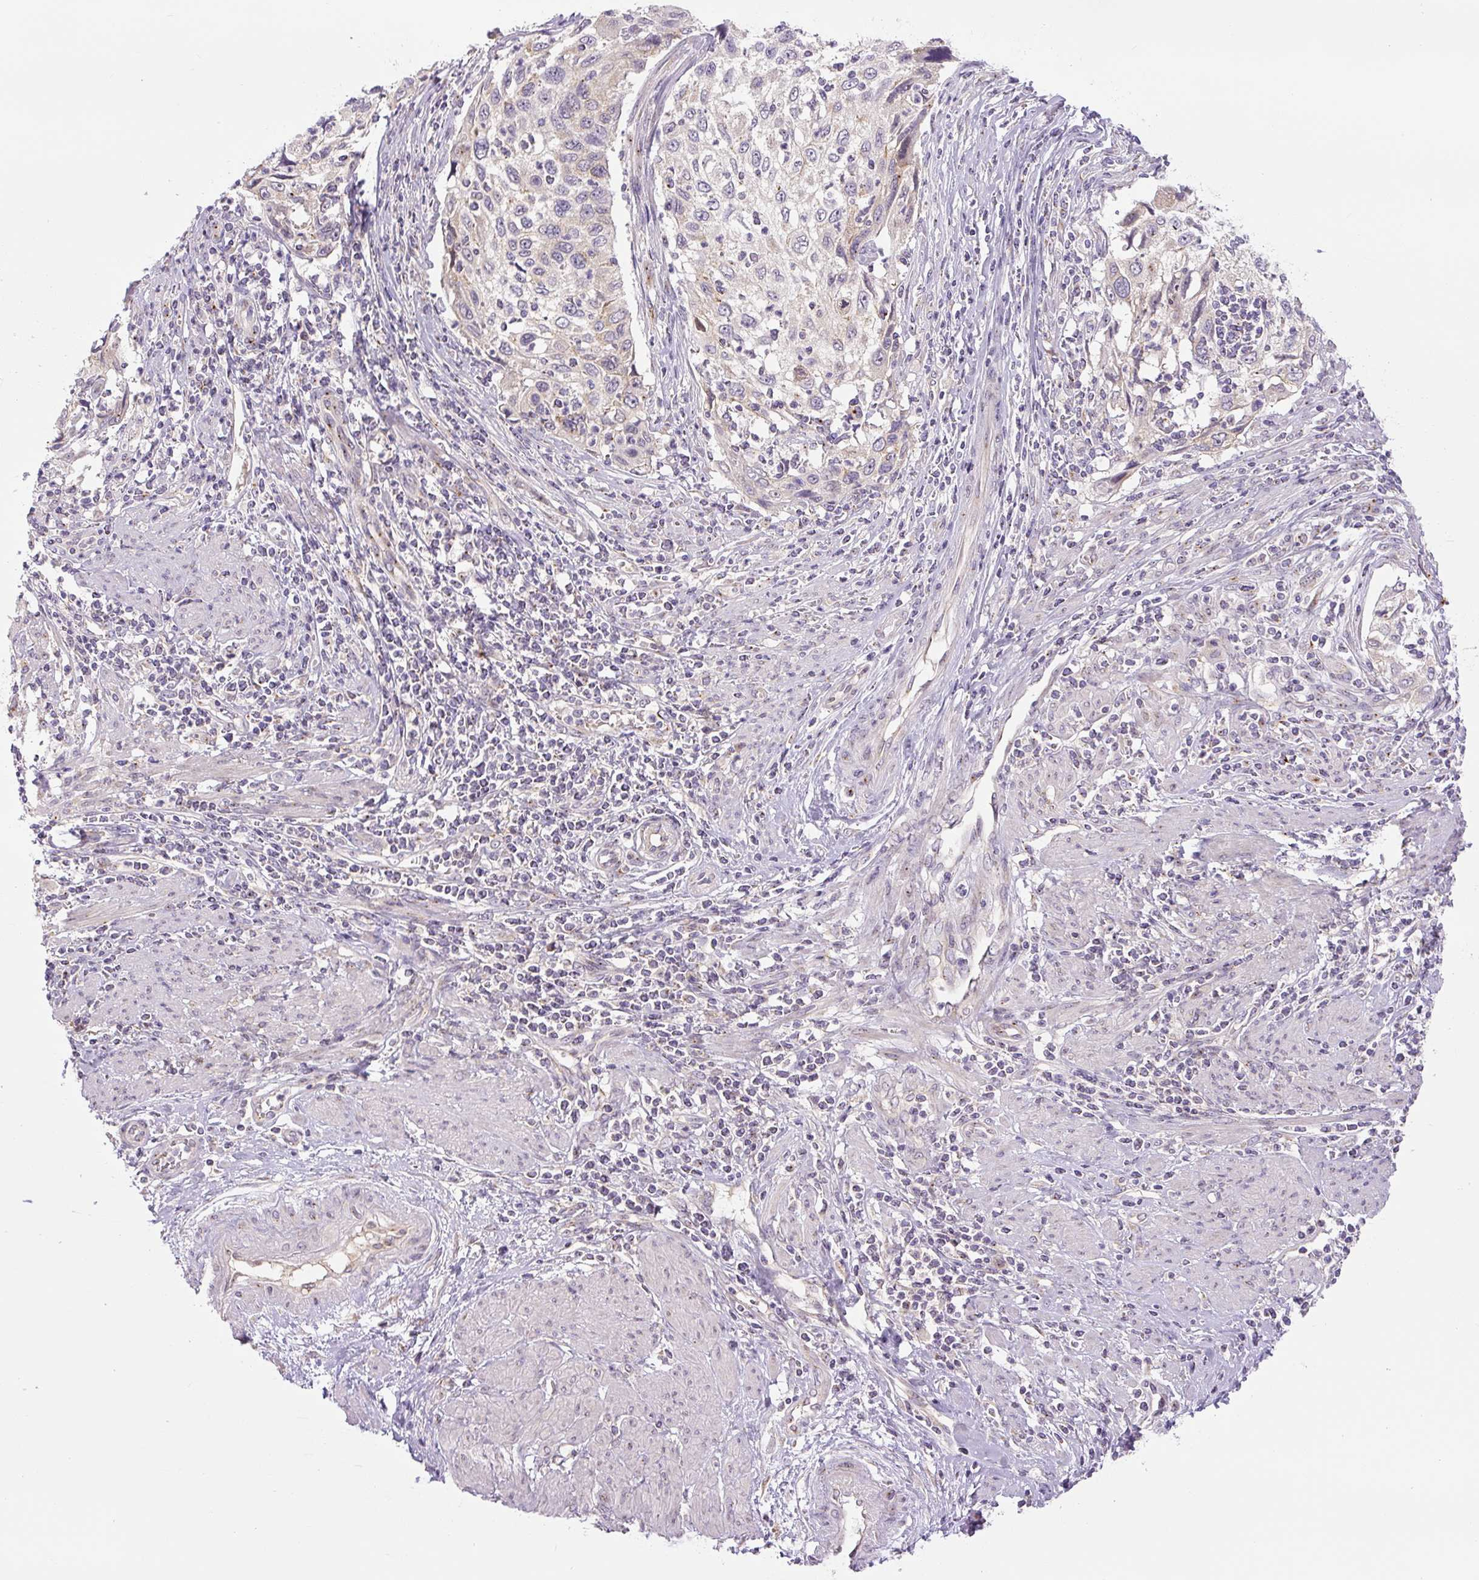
{"staining": {"intensity": "negative", "quantity": "none", "location": "none"}, "tissue": "cervical cancer", "cell_type": "Tumor cells", "image_type": "cancer", "snomed": [{"axis": "morphology", "description": "Squamous cell carcinoma, NOS"}, {"axis": "topography", "description": "Cervix"}], "caption": "This is a image of immunohistochemistry (IHC) staining of cervical cancer (squamous cell carcinoma), which shows no staining in tumor cells.", "gene": "PCM1", "patient": {"sex": "female", "age": 70}}